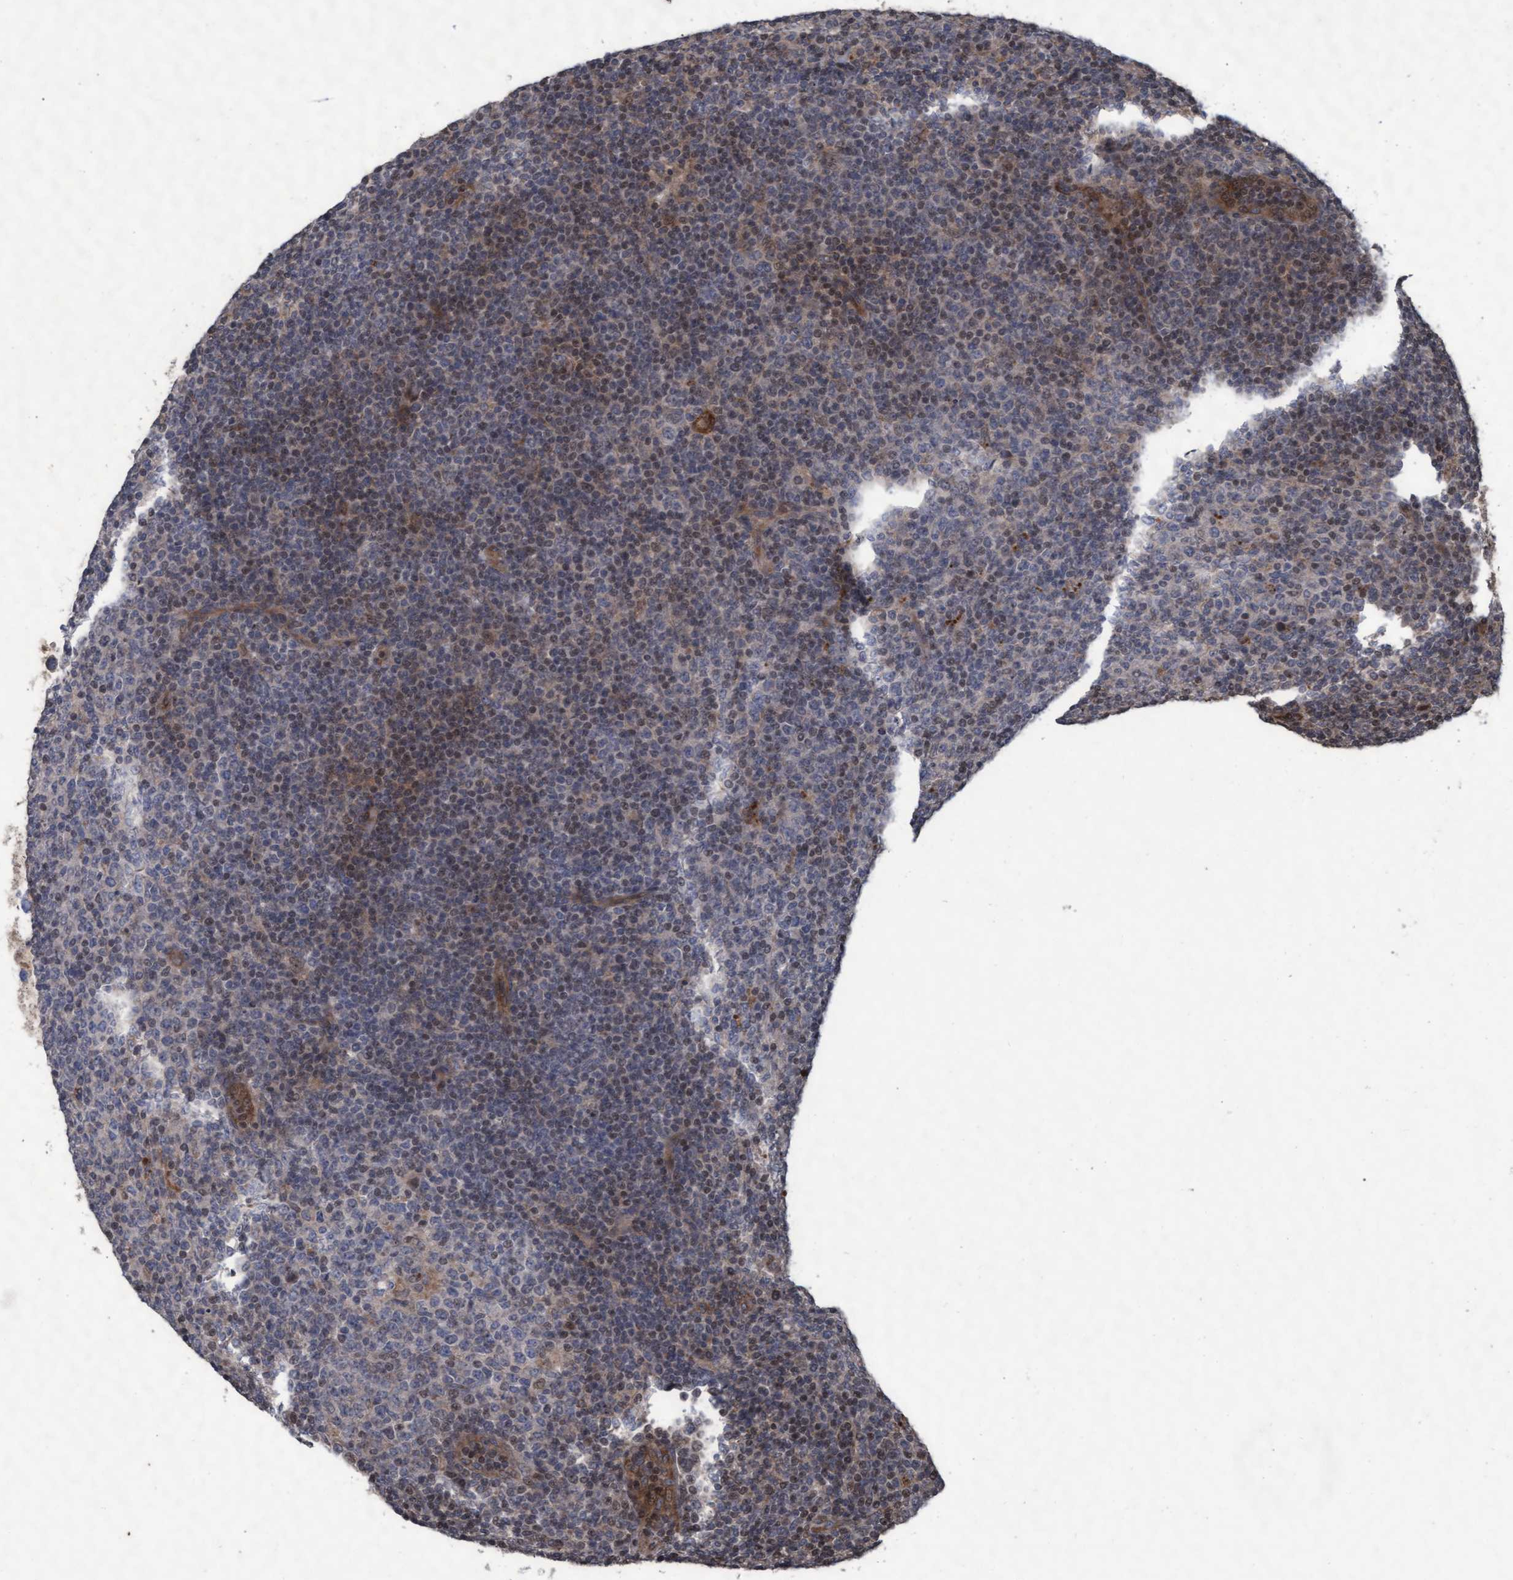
{"staining": {"intensity": "moderate", "quantity": "25%-75%", "location": "cytoplasmic/membranous,nuclear"}, "tissue": "lymphoma", "cell_type": "Tumor cells", "image_type": "cancer", "snomed": [{"axis": "morphology", "description": "Malignant lymphoma, non-Hodgkin's type, Low grade"}, {"axis": "topography", "description": "Lymph node"}], "caption": "Immunohistochemical staining of human lymphoma shows medium levels of moderate cytoplasmic/membranous and nuclear positivity in about 25%-75% of tumor cells. (DAB (3,3'-diaminobenzidine) = brown stain, brightfield microscopy at high magnification).", "gene": "KCNC2", "patient": {"sex": "male", "age": 70}}